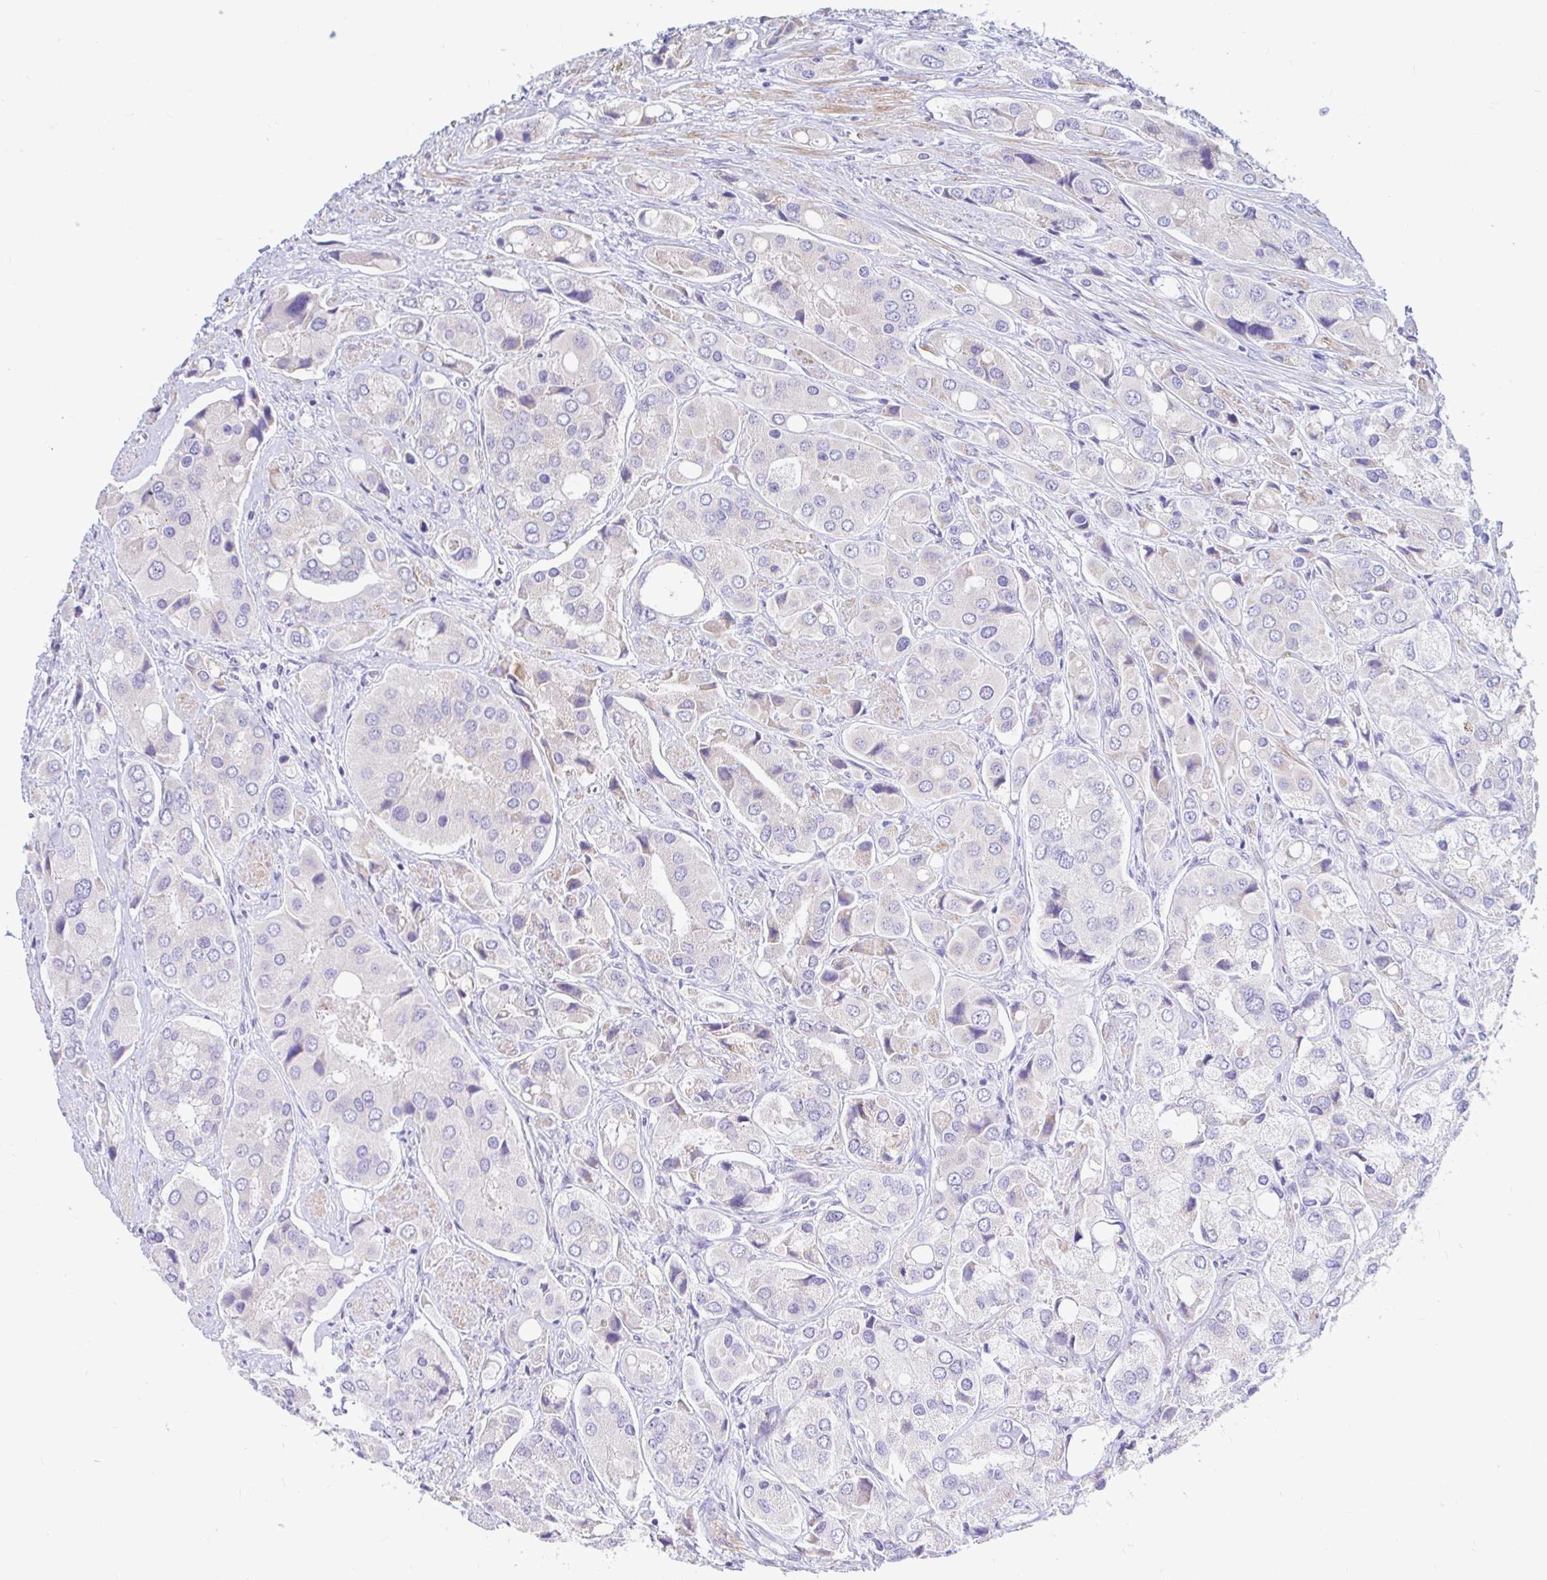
{"staining": {"intensity": "negative", "quantity": "none", "location": "none"}, "tissue": "prostate cancer", "cell_type": "Tumor cells", "image_type": "cancer", "snomed": [{"axis": "morphology", "description": "Adenocarcinoma, Low grade"}, {"axis": "topography", "description": "Prostate"}], "caption": "There is no significant expression in tumor cells of prostate low-grade adenocarcinoma.", "gene": "NBPF3", "patient": {"sex": "male", "age": 69}}